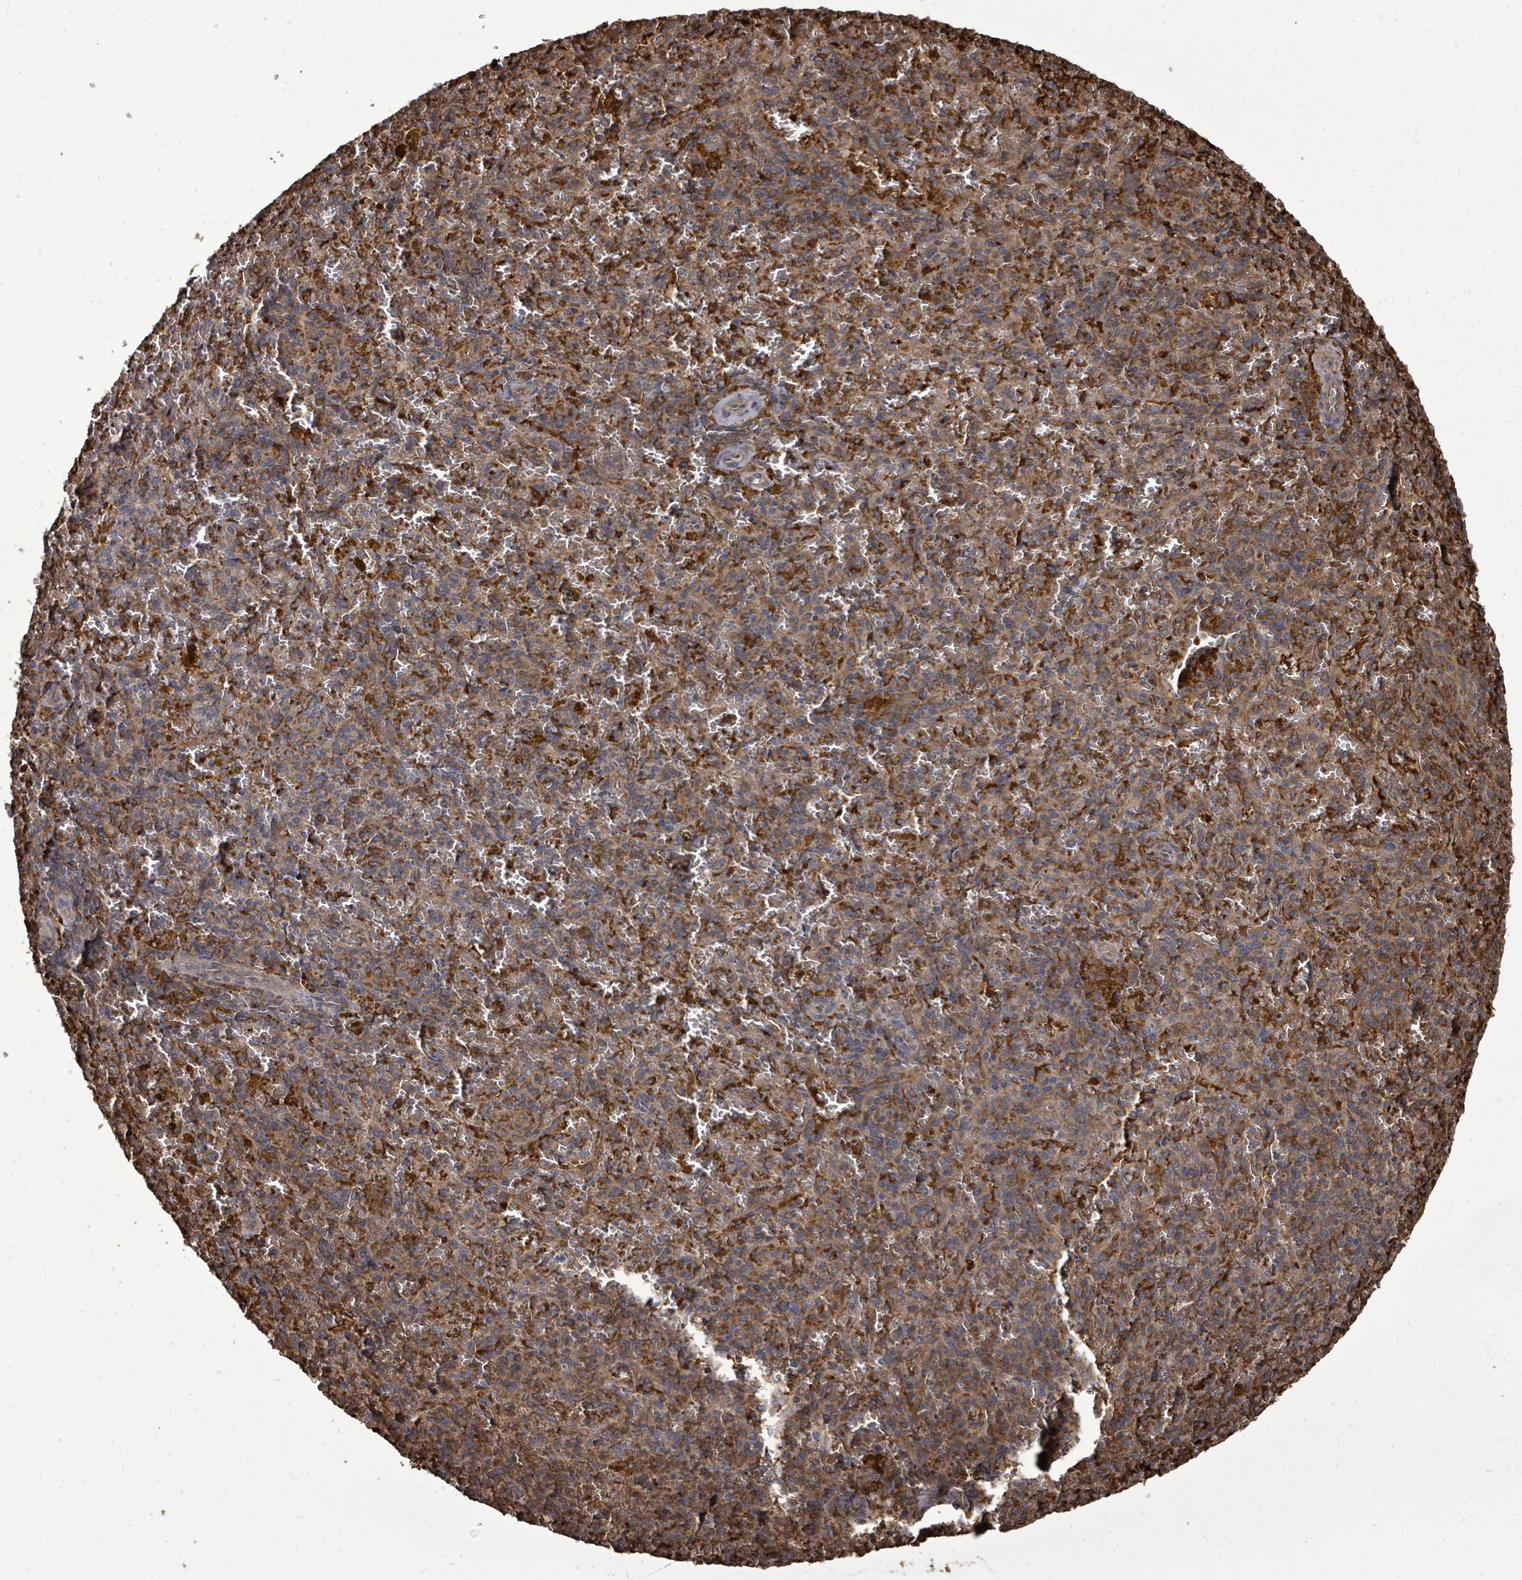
{"staining": {"intensity": "weak", "quantity": "25%-75%", "location": "cytoplasmic/membranous"}, "tissue": "spleen", "cell_type": "Cells in red pulp", "image_type": "normal", "snomed": [{"axis": "morphology", "description": "Normal tissue, NOS"}, {"axis": "topography", "description": "Spleen"}], "caption": "Brown immunohistochemical staining in benign spleen displays weak cytoplasmic/membranous positivity in about 25%-75% of cells in red pulp. (DAB IHC with brightfield microscopy, high magnification).", "gene": "EIF3CL", "patient": {"sex": "male", "age": 57}}